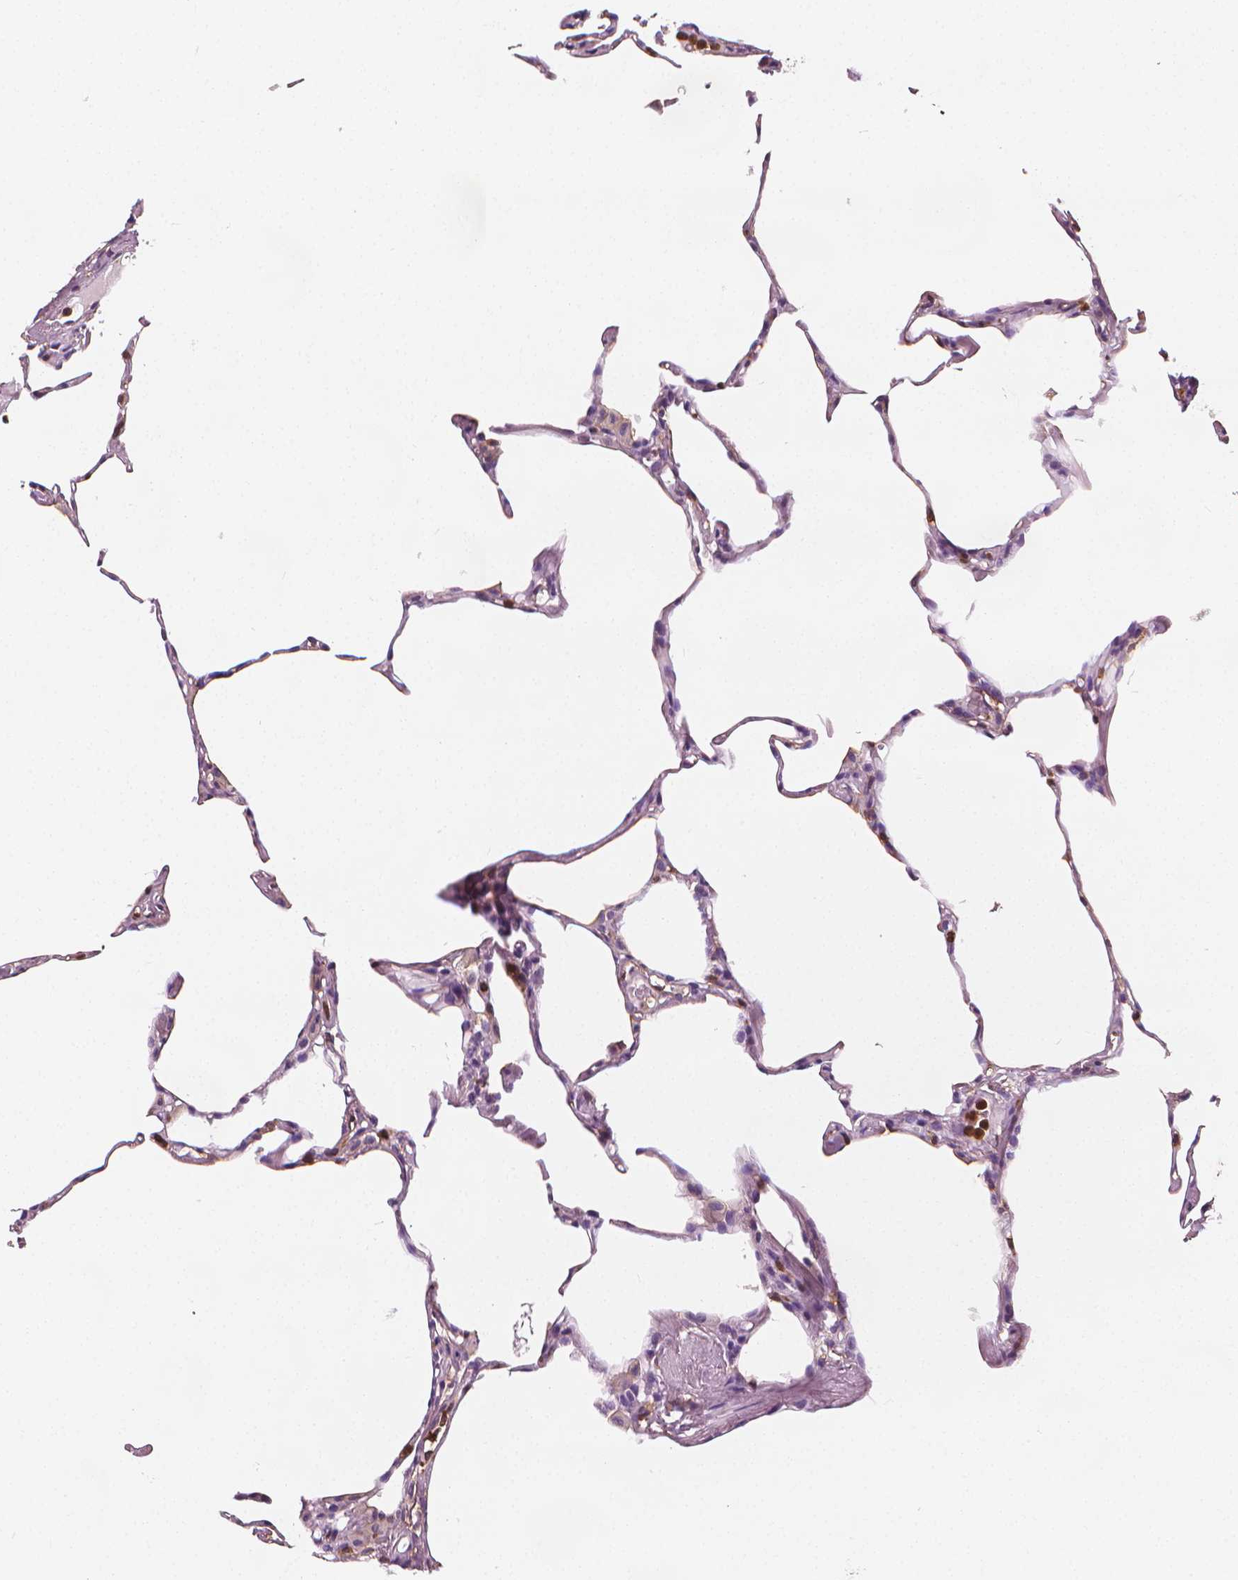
{"staining": {"intensity": "negative", "quantity": "none", "location": "none"}, "tissue": "lung", "cell_type": "Alveolar cells", "image_type": "normal", "snomed": [{"axis": "morphology", "description": "Normal tissue, NOS"}, {"axis": "topography", "description": "Lung"}], "caption": "The photomicrograph shows no staining of alveolar cells in benign lung.", "gene": "PTPRC", "patient": {"sex": "male", "age": 65}}